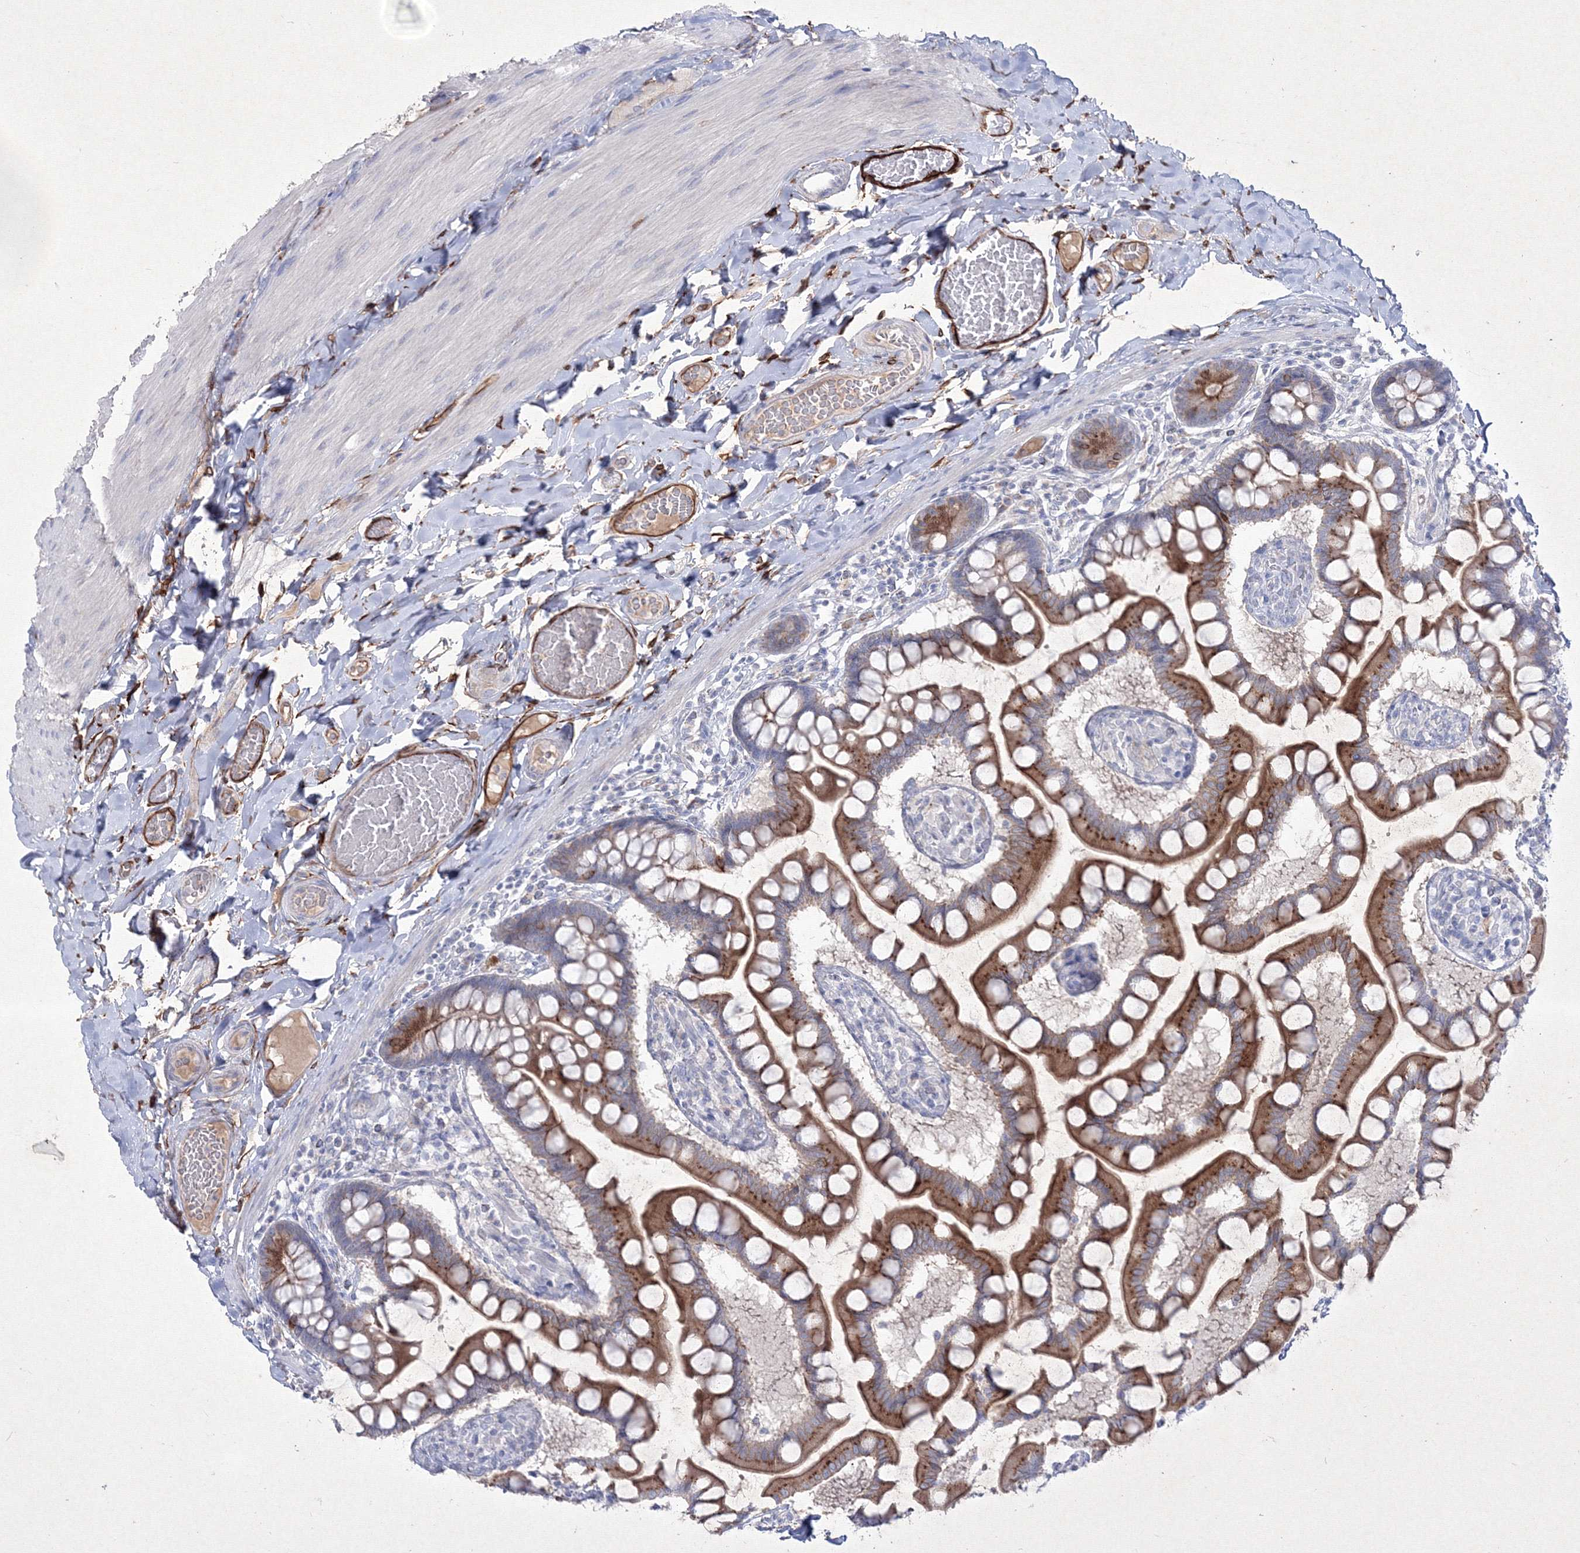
{"staining": {"intensity": "strong", "quantity": ">75%", "location": "cytoplasmic/membranous"}, "tissue": "small intestine", "cell_type": "Glandular cells", "image_type": "normal", "snomed": [{"axis": "morphology", "description": "Normal tissue, NOS"}, {"axis": "topography", "description": "Small intestine"}], "caption": "IHC (DAB (3,3'-diaminobenzidine)) staining of unremarkable human small intestine demonstrates strong cytoplasmic/membranous protein expression in approximately >75% of glandular cells. The staining was performed using DAB (3,3'-diaminobenzidine) to visualize the protein expression in brown, while the nuclei were stained in blue with hematoxylin (Magnification: 20x).", "gene": "TMEM139", "patient": {"sex": "male", "age": 41}}